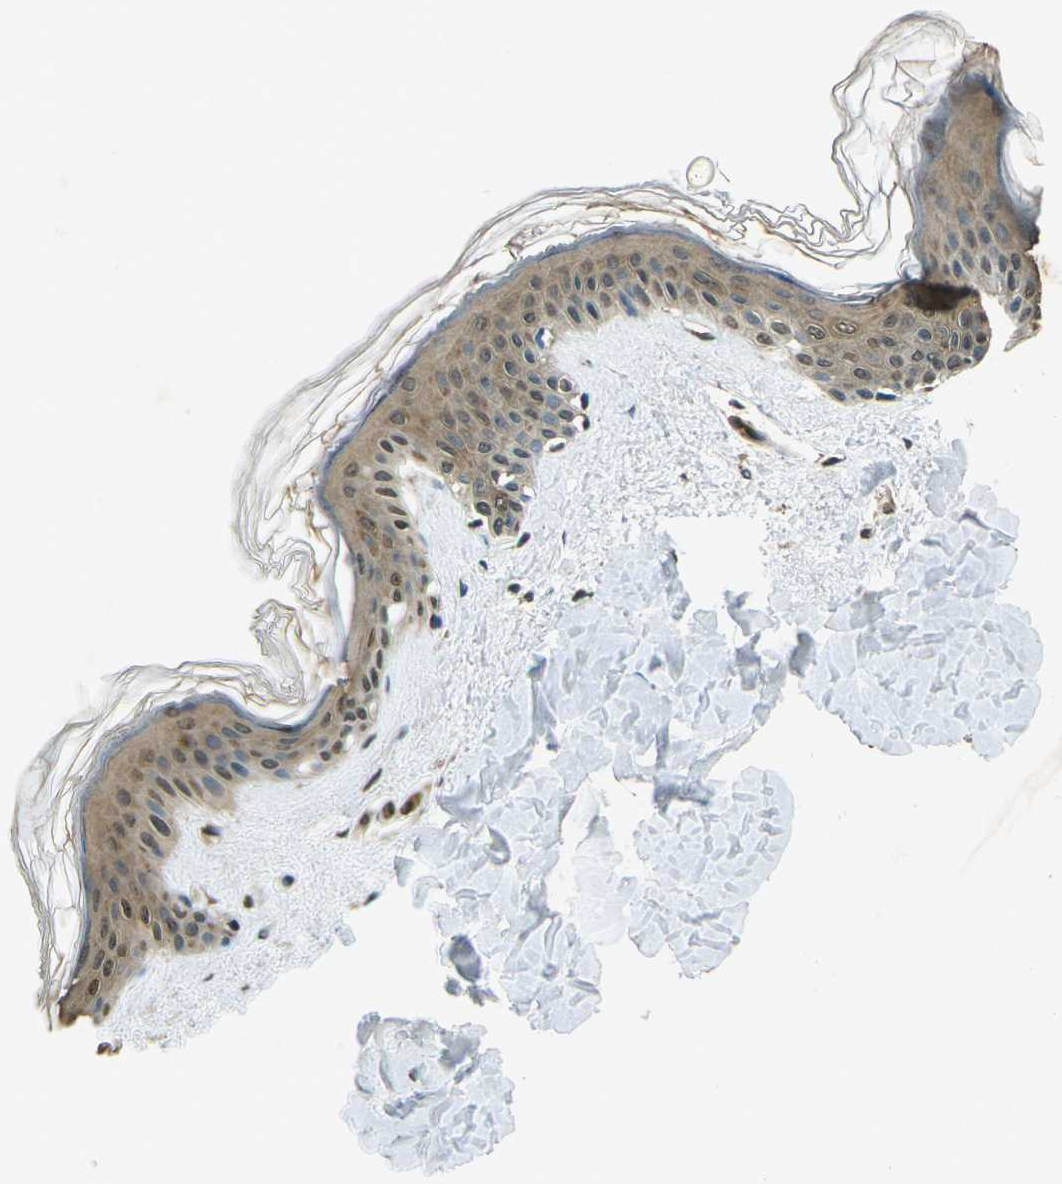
{"staining": {"intensity": "moderate", "quantity": ">75%", "location": "cytoplasmic/membranous"}, "tissue": "skin", "cell_type": "Fibroblasts", "image_type": "normal", "snomed": [{"axis": "morphology", "description": "Normal tissue, NOS"}, {"axis": "topography", "description": "Skin"}], "caption": "About >75% of fibroblasts in normal human skin show moderate cytoplasmic/membranous protein positivity as visualized by brown immunohistochemical staining.", "gene": "PDE2A", "patient": {"sex": "female", "age": 41}}